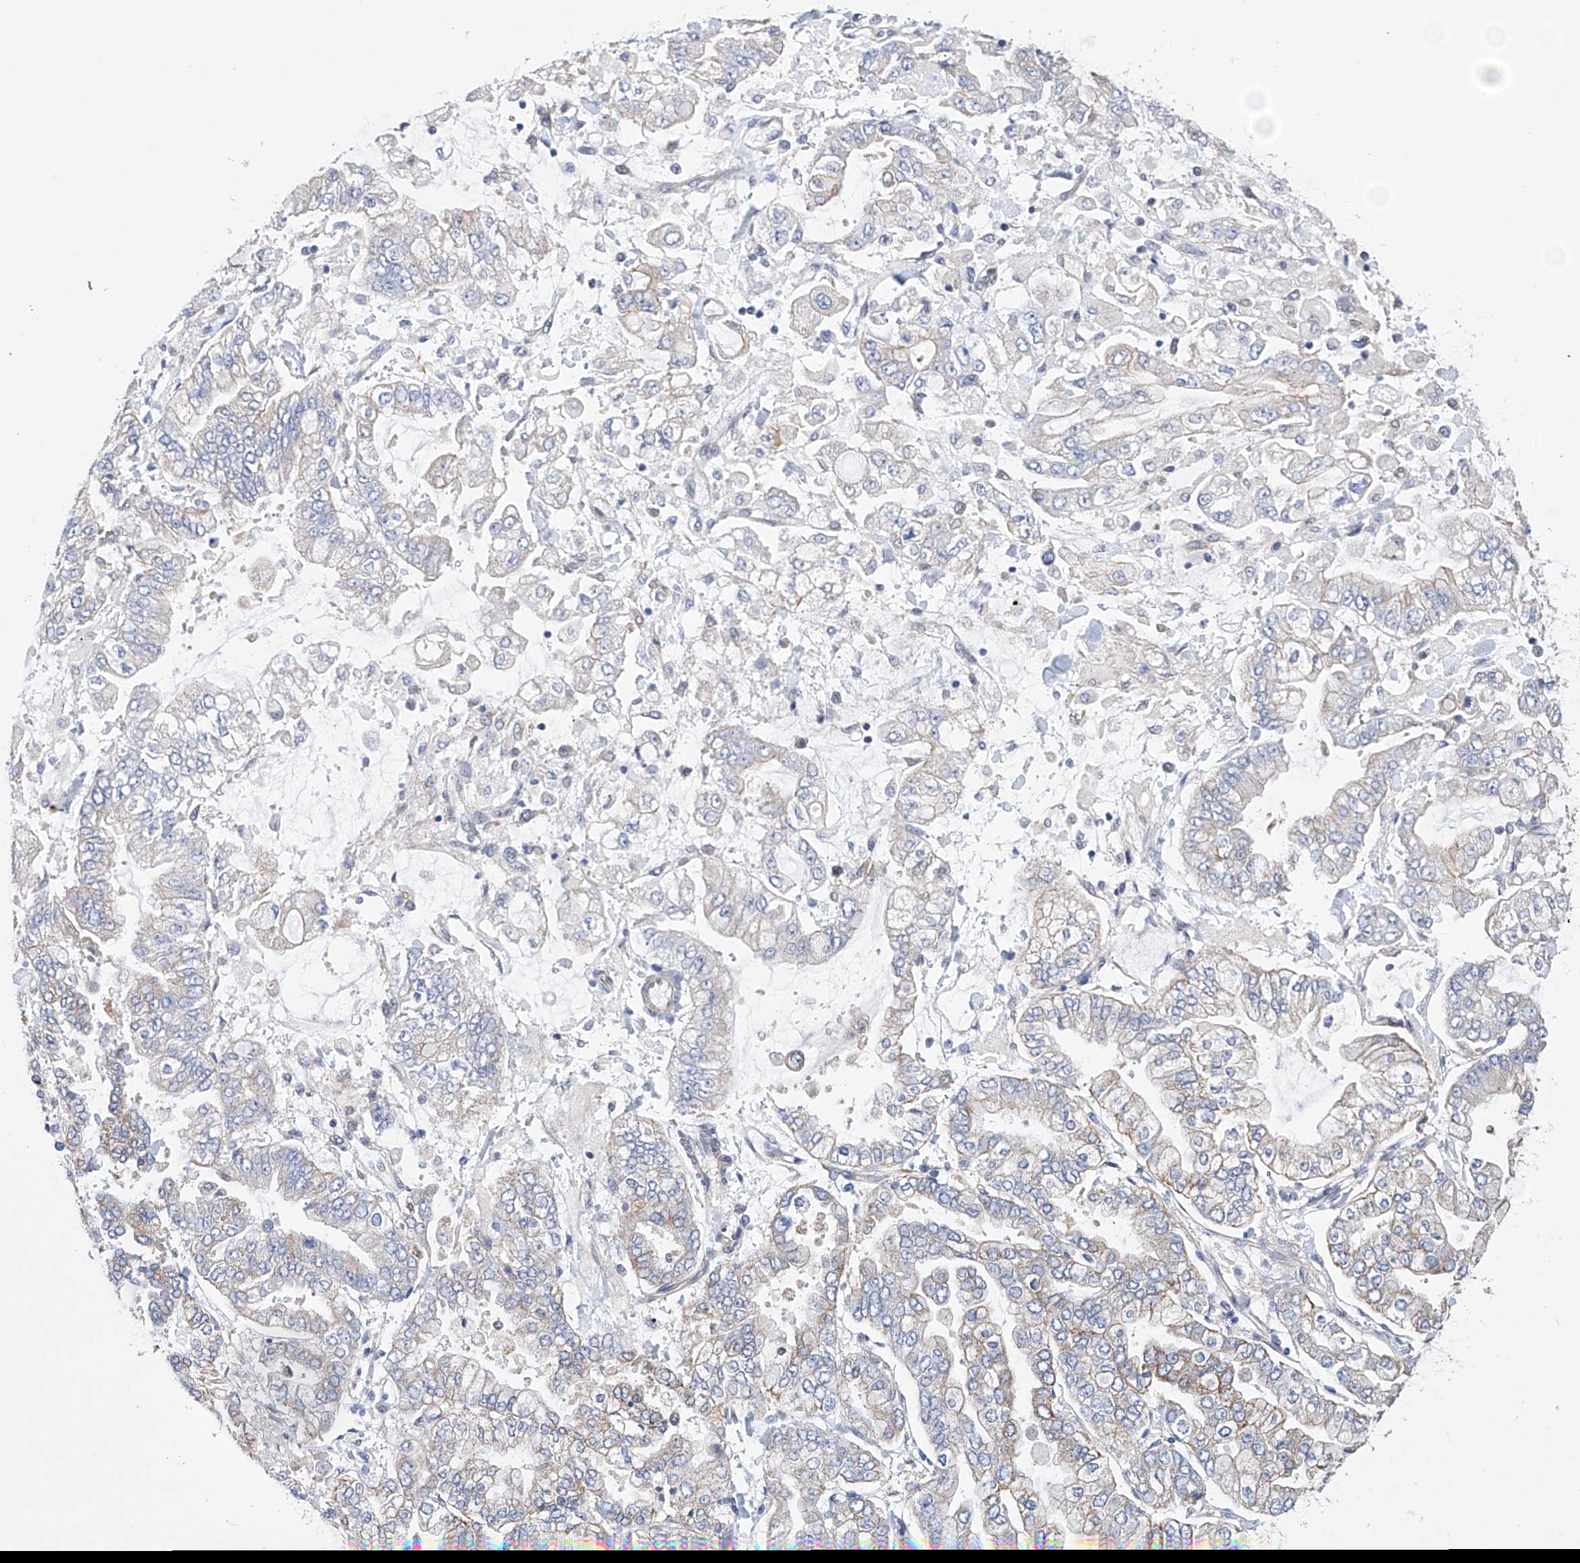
{"staining": {"intensity": "weak", "quantity": "<25%", "location": "cytoplasmic/membranous"}, "tissue": "stomach cancer", "cell_type": "Tumor cells", "image_type": "cancer", "snomed": [{"axis": "morphology", "description": "Normal tissue, NOS"}, {"axis": "morphology", "description": "Adenocarcinoma, NOS"}, {"axis": "topography", "description": "Stomach, upper"}, {"axis": "topography", "description": "Stomach"}], "caption": "The IHC image has no significant staining in tumor cells of stomach adenocarcinoma tissue.", "gene": "AFG1L", "patient": {"sex": "male", "age": 76}}